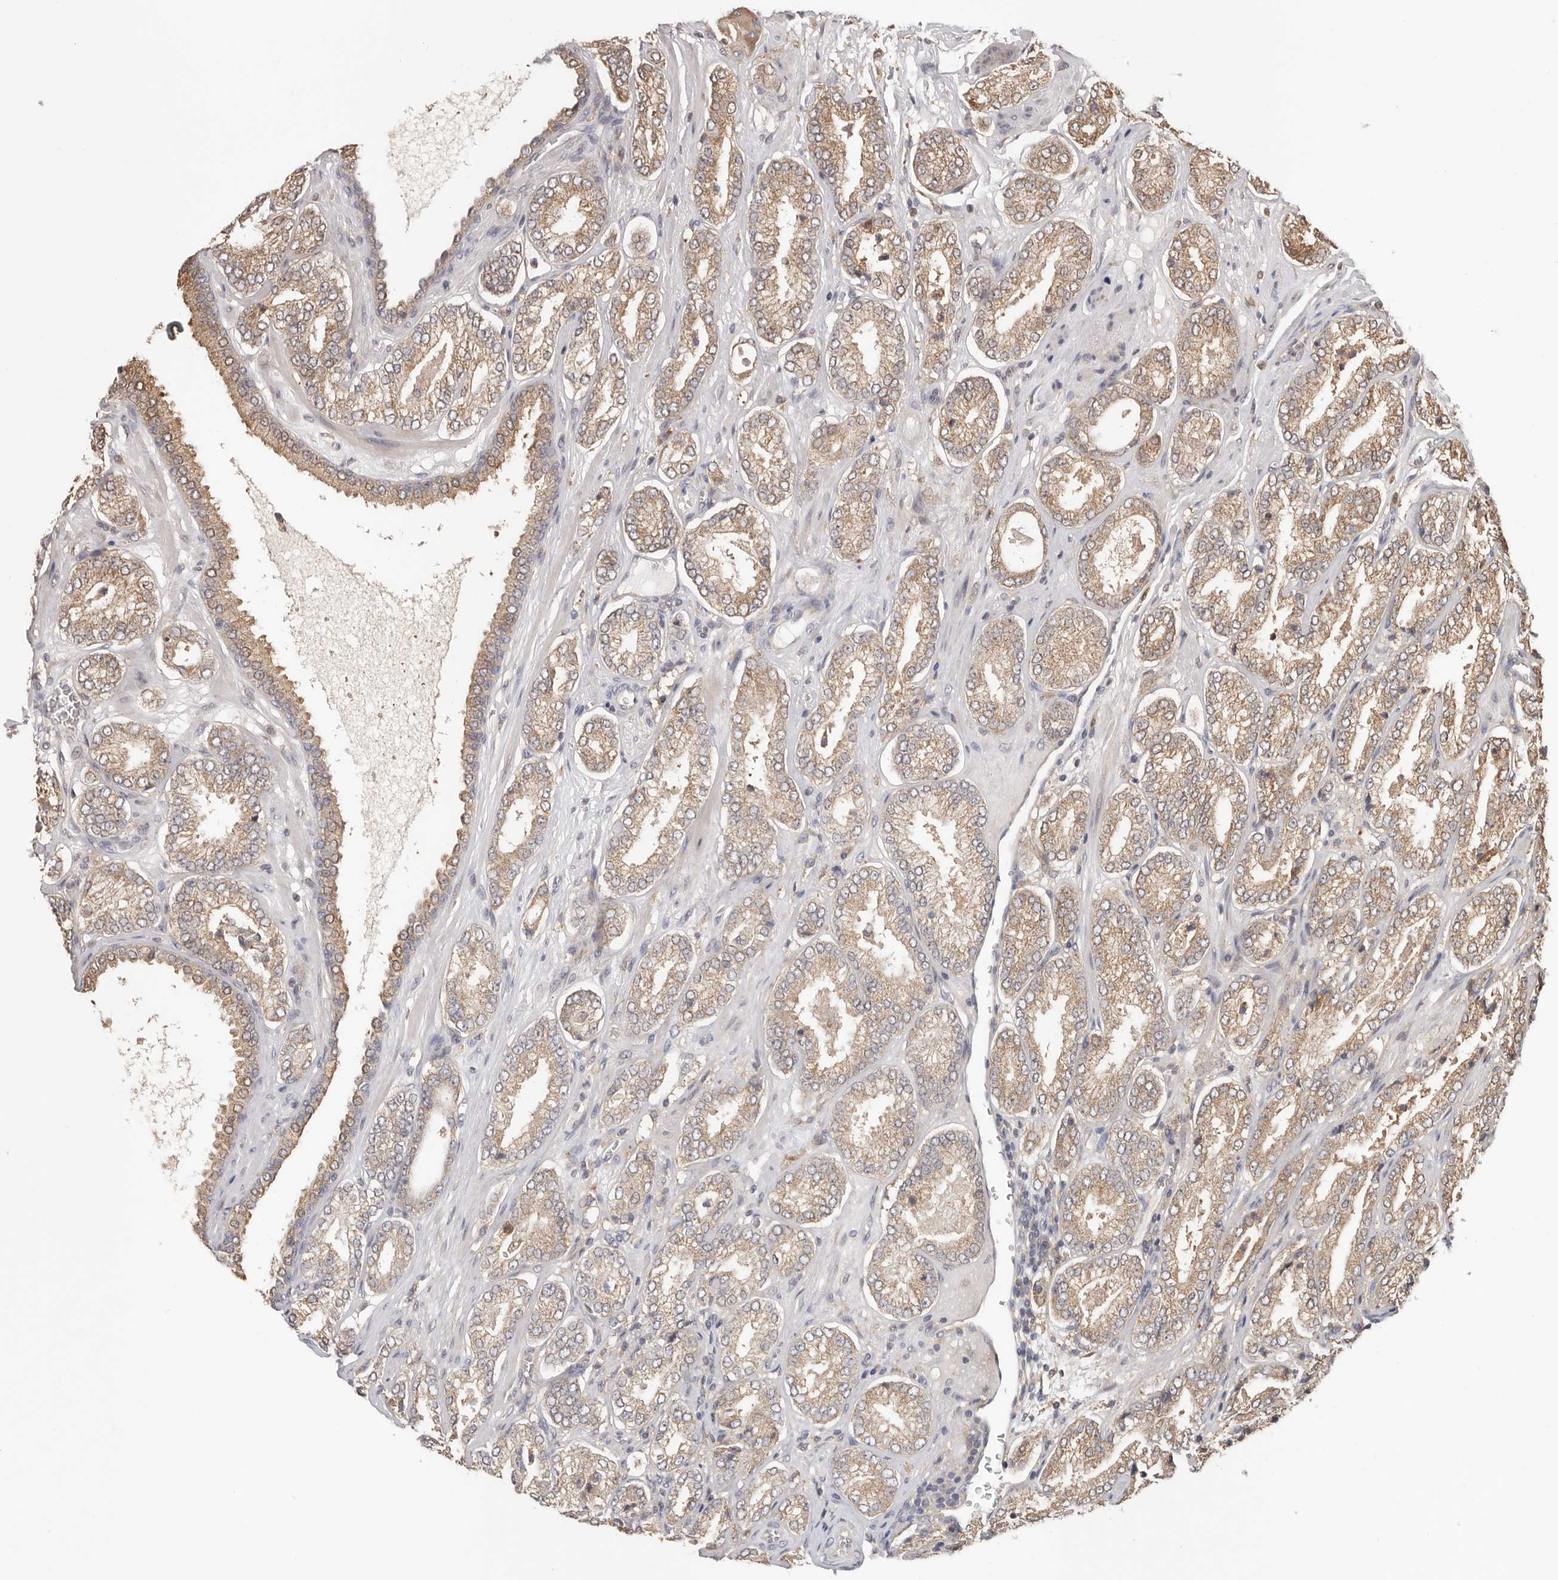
{"staining": {"intensity": "moderate", "quantity": ">75%", "location": "cytoplasmic/membranous,nuclear"}, "tissue": "prostate cancer", "cell_type": "Tumor cells", "image_type": "cancer", "snomed": [{"axis": "morphology", "description": "Adenocarcinoma, Low grade"}, {"axis": "topography", "description": "Prostate"}], "caption": "IHC image of adenocarcinoma (low-grade) (prostate) stained for a protein (brown), which displays medium levels of moderate cytoplasmic/membranous and nuclear expression in approximately >75% of tumor cells.", "gene": "LRP6", "patient": {"sex": "male", "age": 62}}